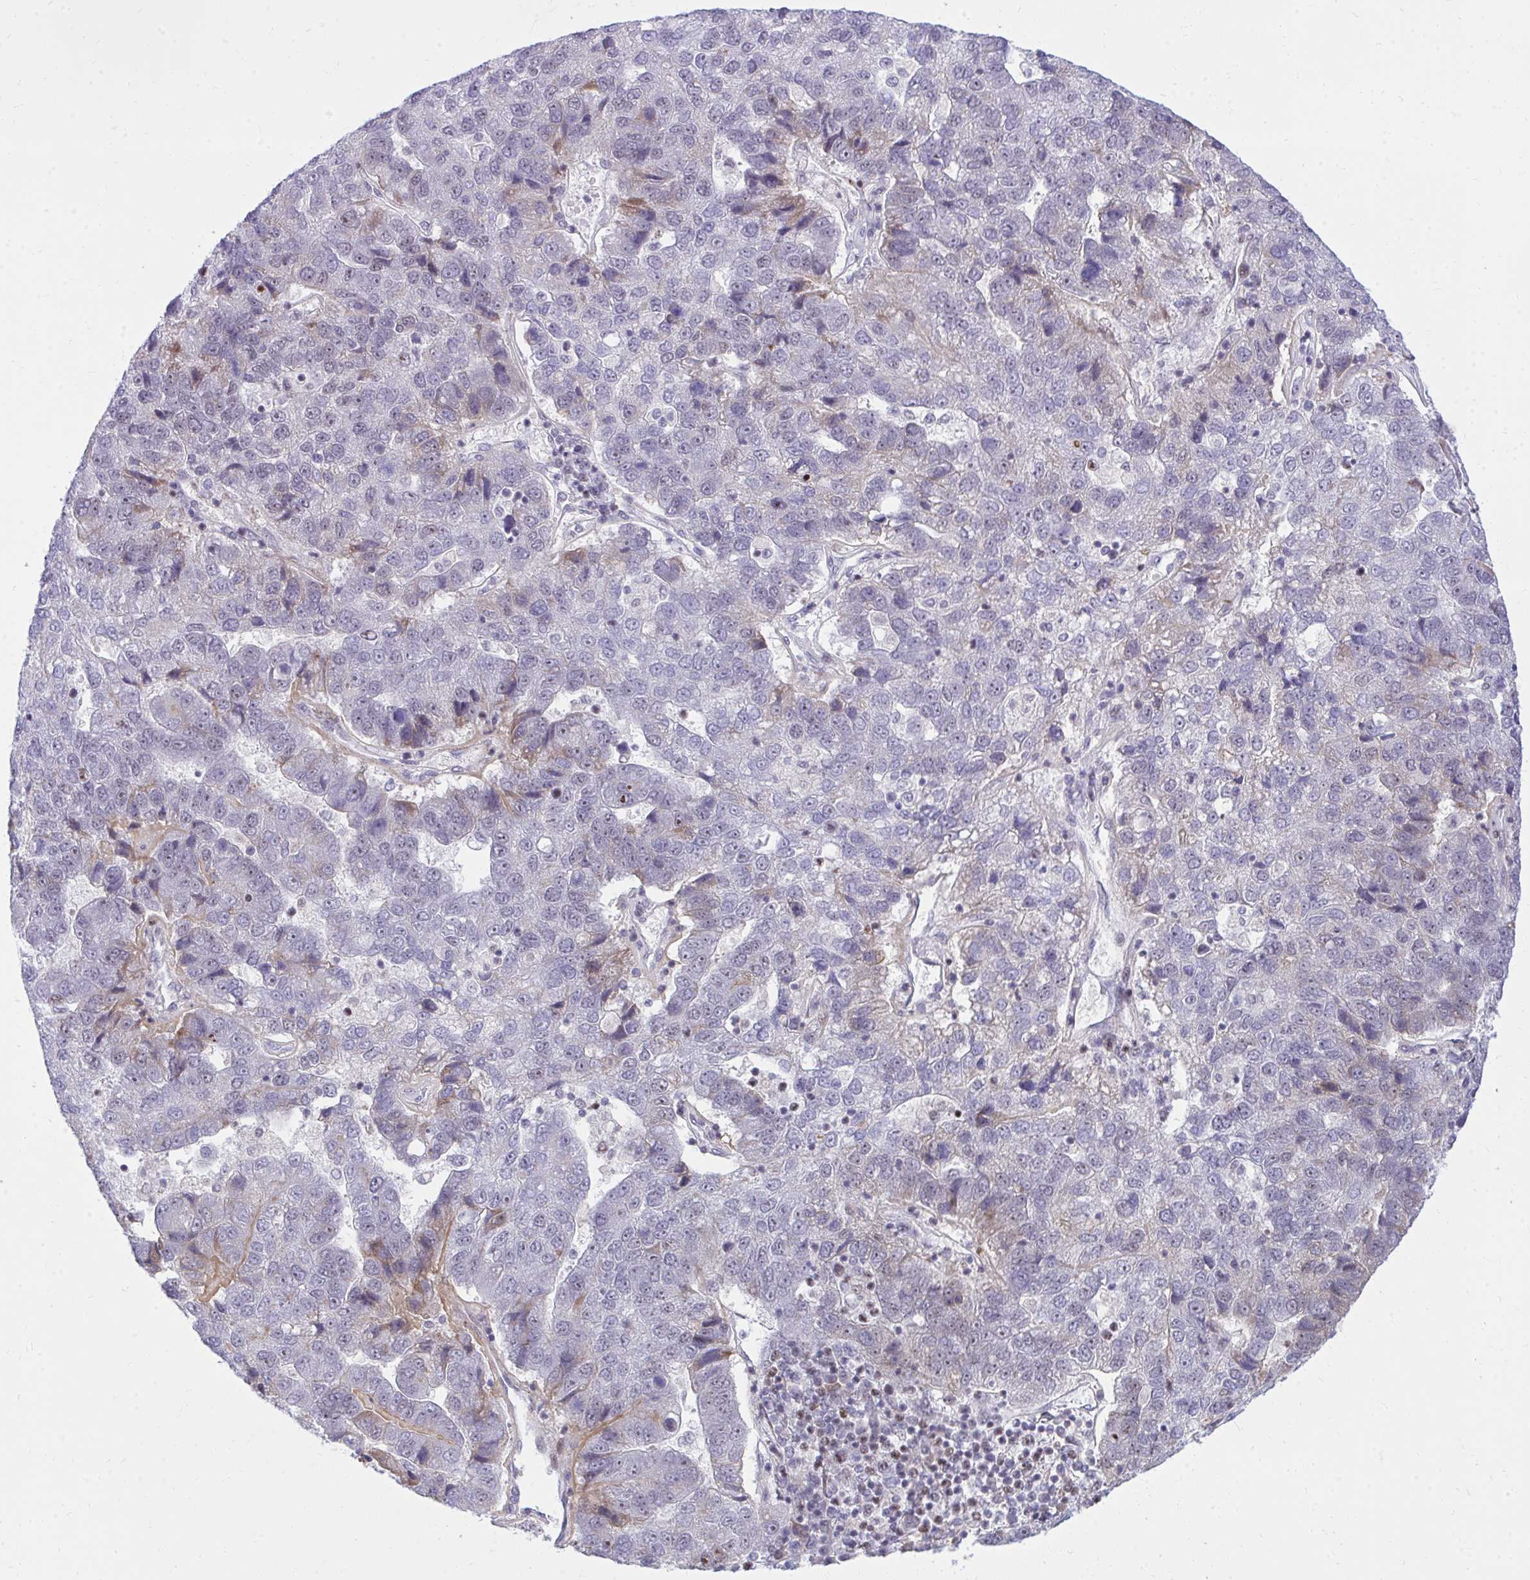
{"staining": {"intensity": "negative", "quantity": "none", "location": "none"}, "tissue": "pancreatic cancer", "cell_type": "Tumor cells", "image_type": "cancer", "snomed": [{"axis": "morphology", "description": "Adenocarcinoma, NOS"}, {"axis": "topography", "description": "Pancreas"}], "caption": "The IHC histopathology image has no significant staining in tumor cells of adenocarcinoma (pancreatic) tissue.", "gene": "C14orf39", "patient": {"sex": "female", "age": 61}}